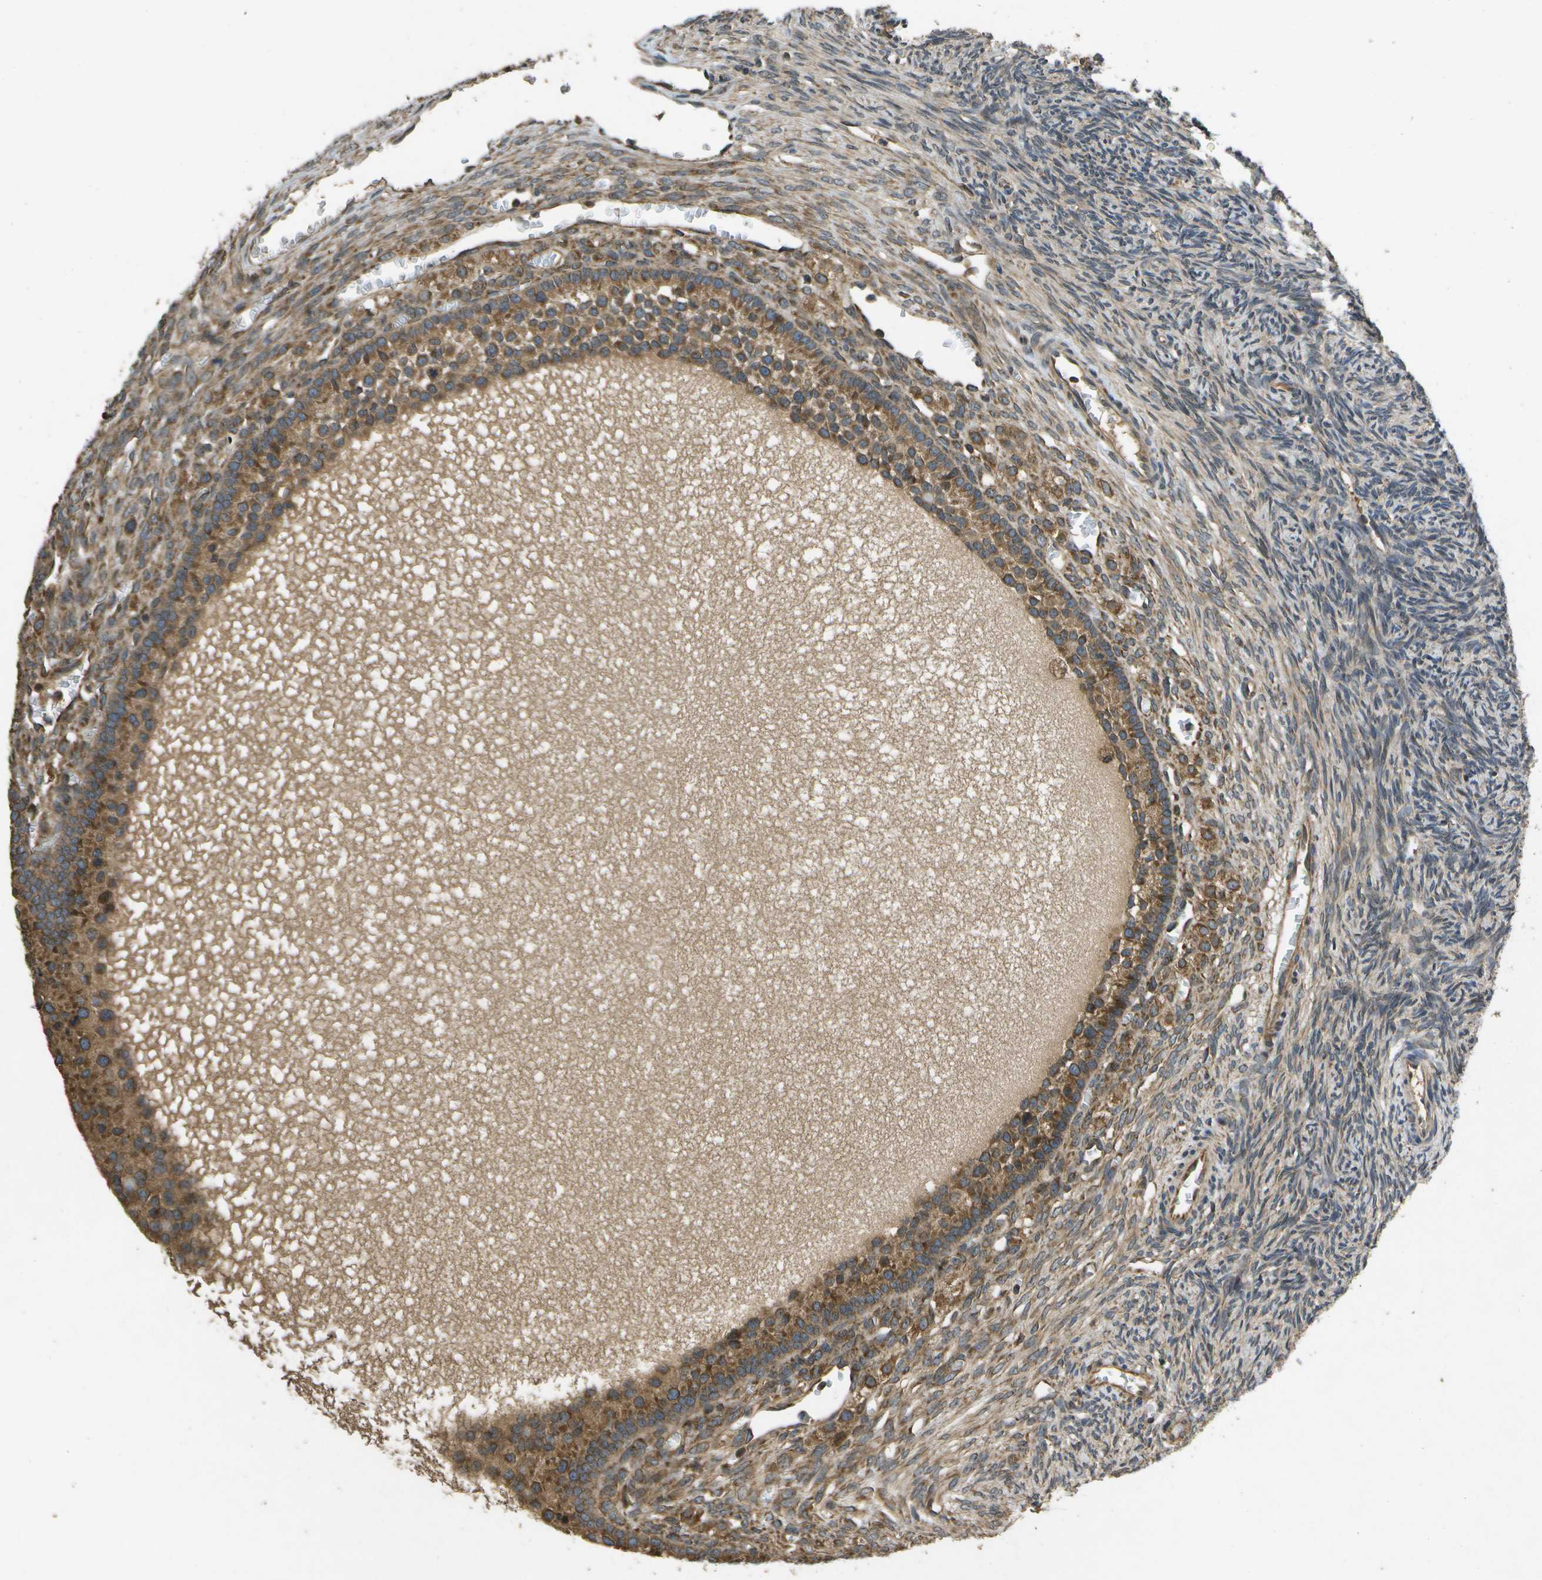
{"staining": {"intensity": "moderate", "quantity": ">75%", "location": "cytoplasmic/membranous"}, "tissue": "ovary", "cell_type": "Follicle cells", "image_type": "normal", "snomed": [{"axis": "morphology", "description": "Normal tissue, NOS"}, {"axis": "topography", "description": "Ovary"}], "caption": "DAB immunohistochemical staining of benign human ovary exhibits moderate cytoplasmic/membranous protein positivity in about >75% of follicle cells.", "gene": "HFE", "patient": {"sex": "female", "age": 27}}